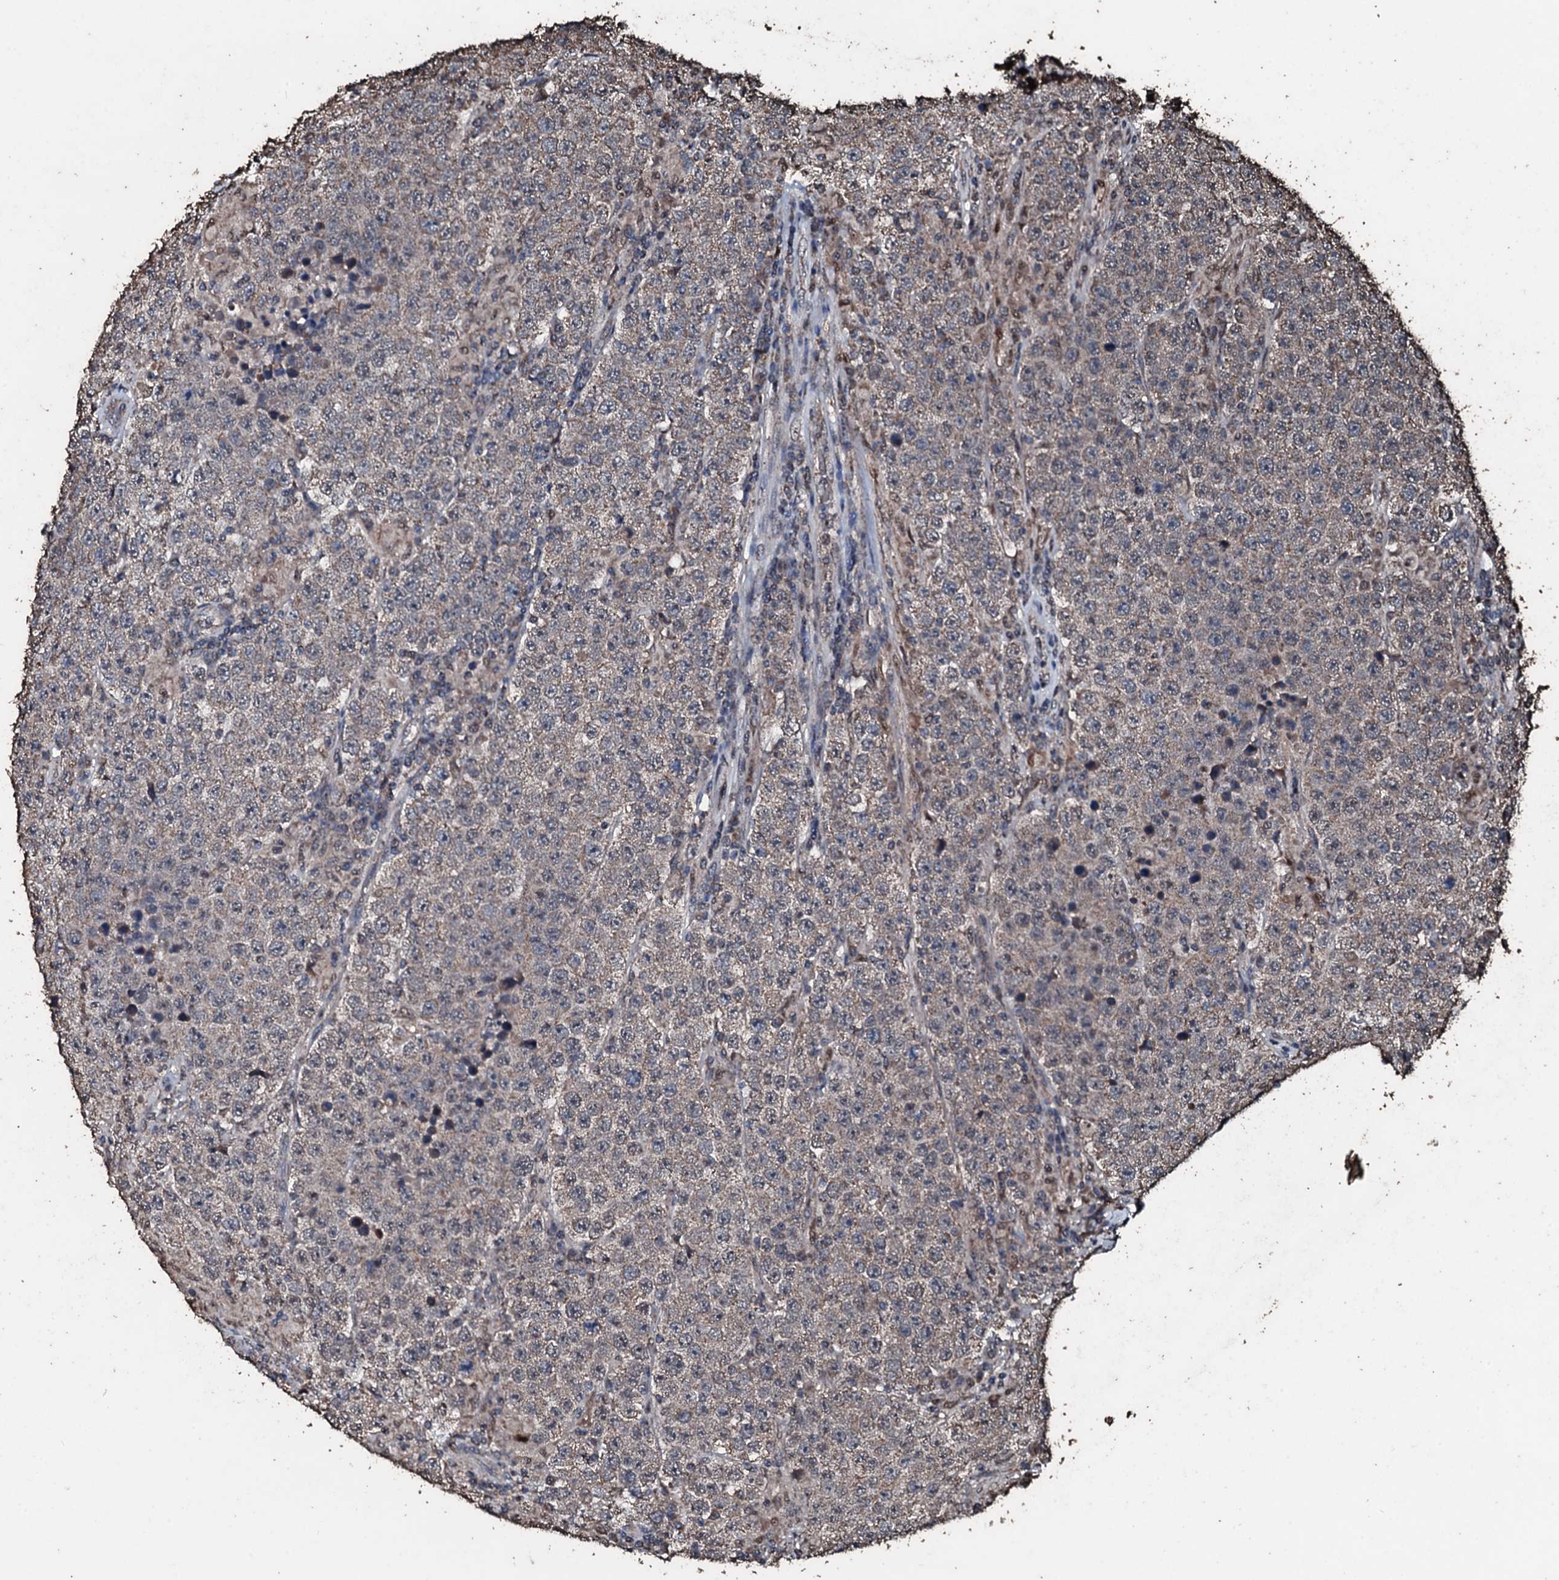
{"staining": {"intensity": "weak", "quantity": "<25%", "location": "cytoplasmic/membranous"}, "tissue": "testis cancer", "cell_type": "Tumor cells", "image_type": "cancer", "snomed": [{"axis": "morphology", "description": "Normal tissue, NOS"}, {"axis": "morphology", "description": "Urothelial carcinoma, High grade"}, {"axis": "morphology", "description": "Seminoma, NOS"}, {"axis": "morphology", "description": "Carcinoma, Embryonal, NOS"}, {"axis": "topography", "description": "Urinary bladder"}, {"axis": "topography", "description": "Testis"}], "caption": "Immunohistochemical staining of human testis cancer reveals no significant staining in tumor cells. (DAB immunohistochemistry, high magnification).", "gene": "FAAP24", "patient": {"sex": "male", "age": 41}}